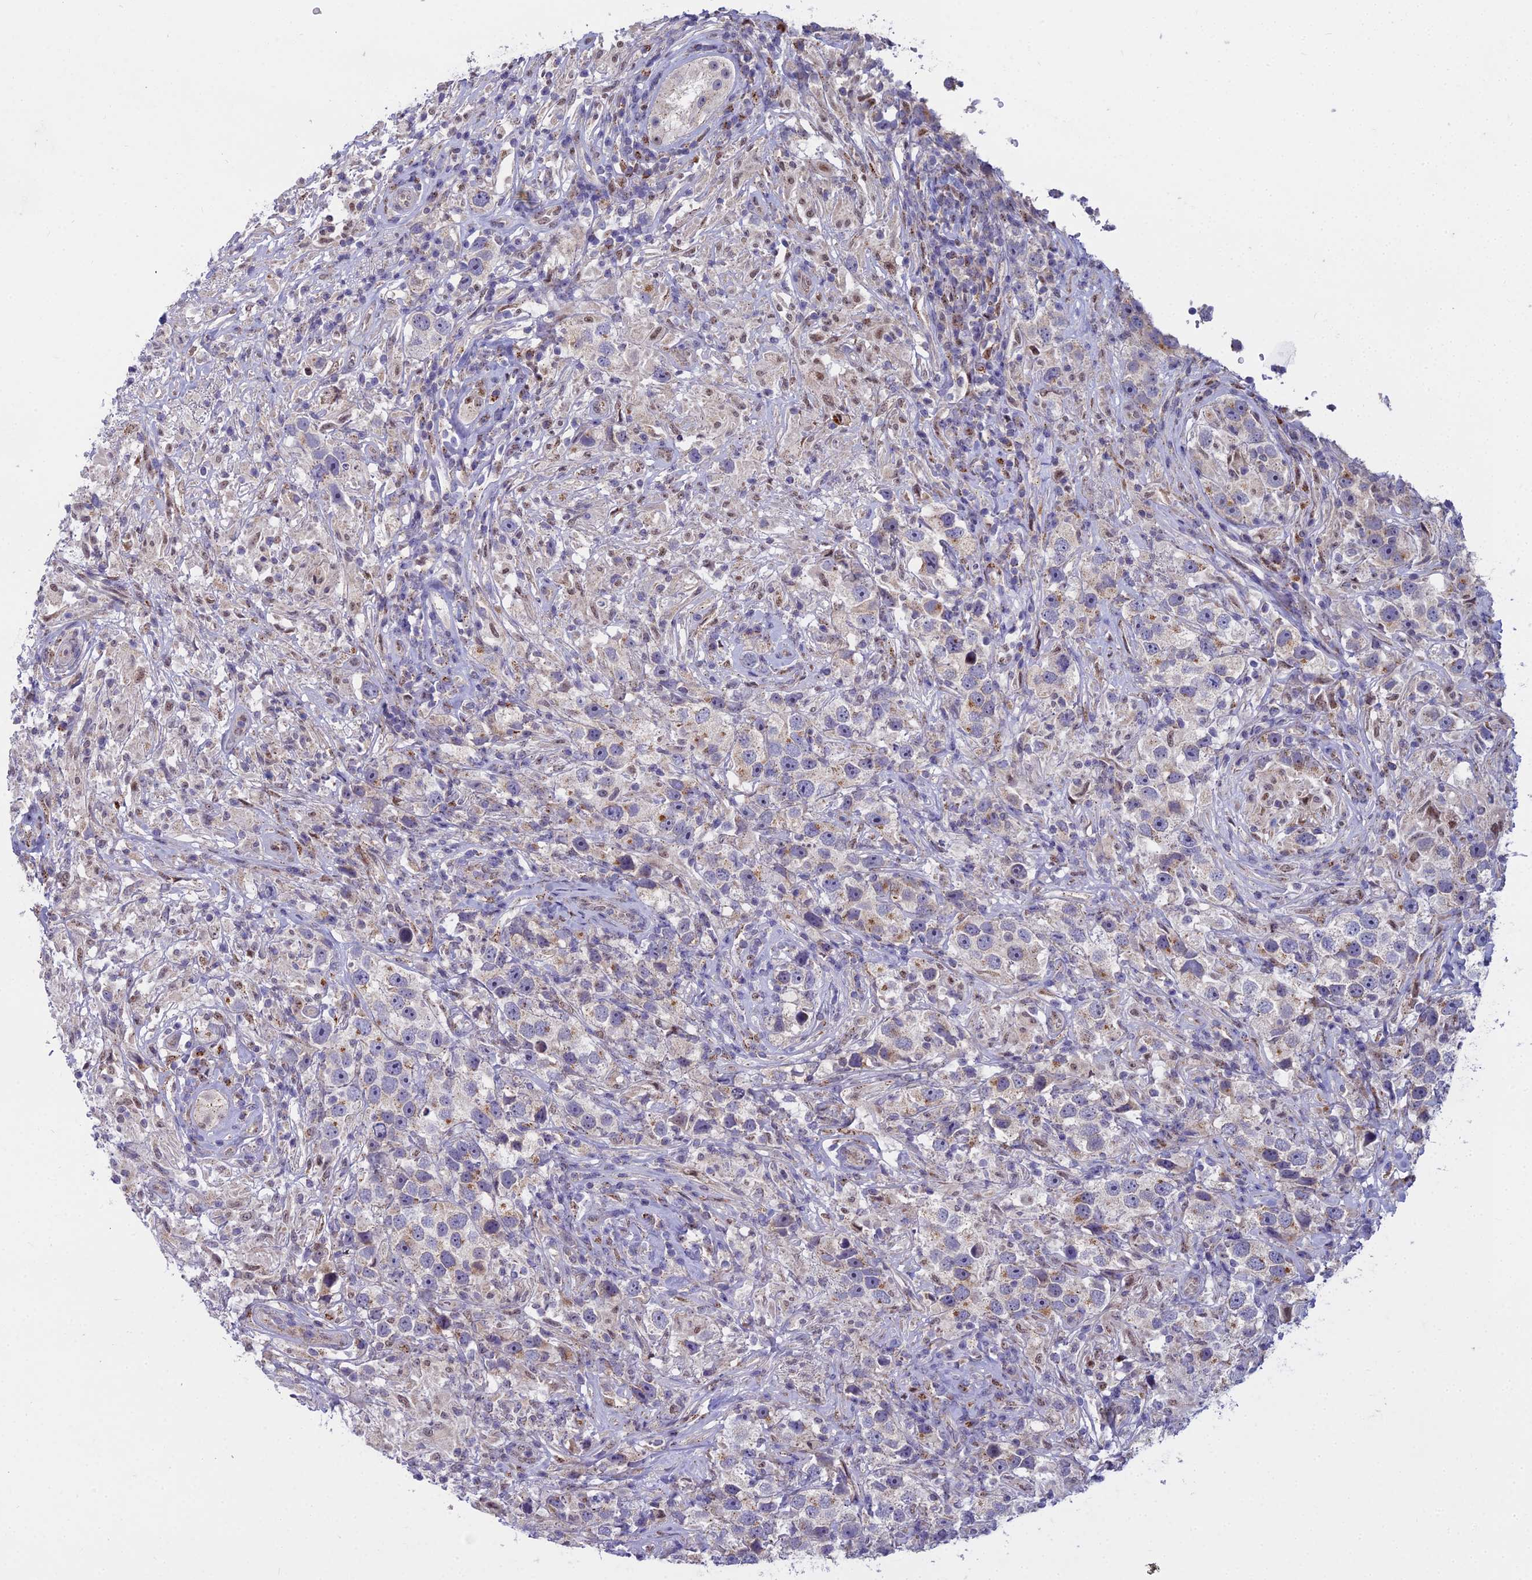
{"staining": {"intensity": "weak", "quantity": "<25%", "location": "cytoplasmic/membranous"}, "tissue": "testis cancer", "cell_type": "Tumor cells", "image_type": "cancer", "snomed": [{"axis": "morphology", "description": "Seminoma, NOS"}, {"axis": "topography", "description": "Testis"}], "caption": "Immunohistochemical staining of seminoma (testis) reveals no significant staining in tumor cells.", "gene": "WDPCP", "patient": {"sex": "male", "age": 49}}